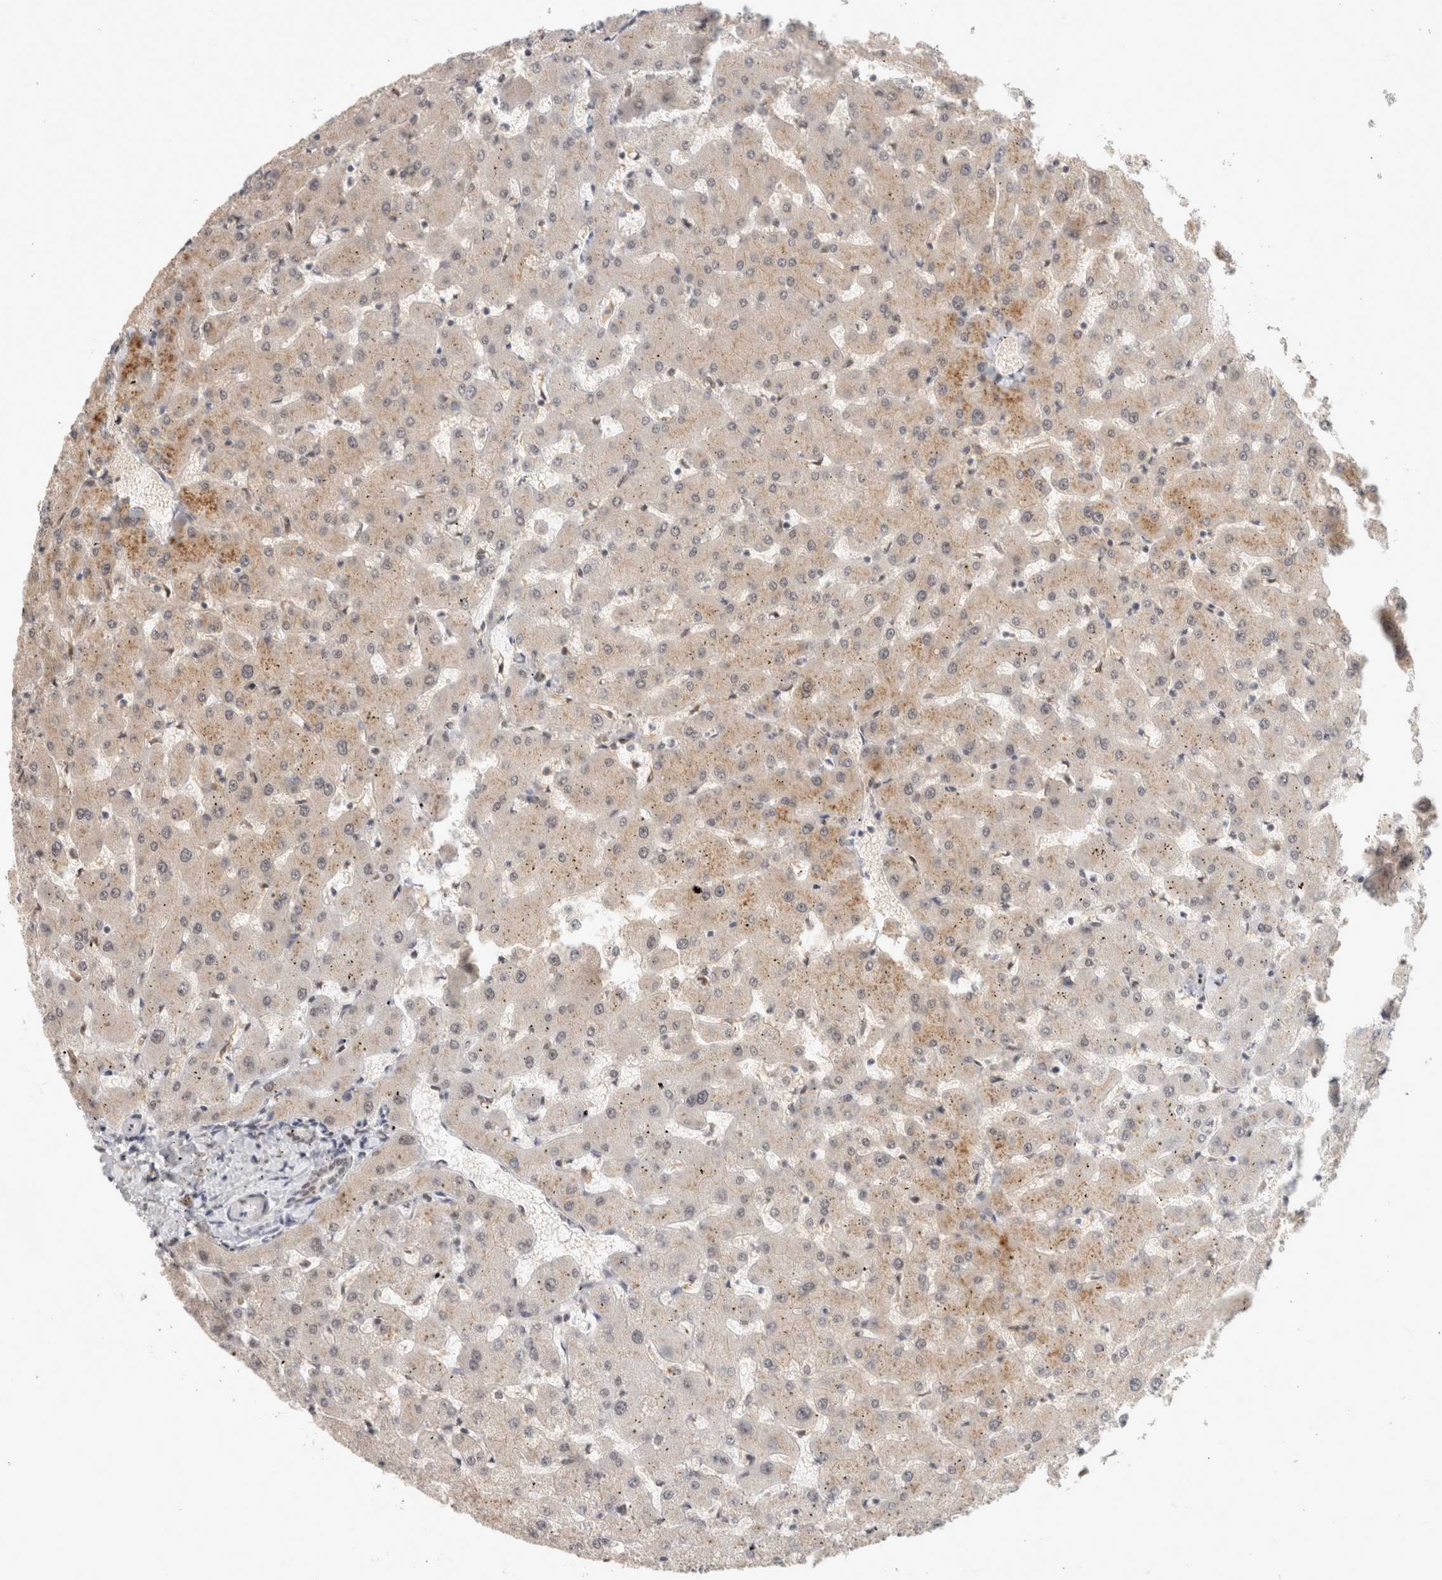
{"staining": {"intensity": "weak", "quantity": "25%-75%", "location": "cytoplasmic/membranous,nuclear"}, "tissue": "liver", "cell_type": "Cholangiocytes", "image_type": "normal", "snomed": [{"axis": "morphology", "description": "Normal tissue, NOS"}, {"axis": "topography", "description": "Liver"}], "caption": "Immunohistochemistry of normal human liver demonstrates low levels of weak cytoplasmic/membranous,nuclear positivity in approximately 25%-75% of cholangiocytes. Immunohistochemistry (ihc) stains the protein in brown and the nuclei are stained blue.", "gene": "ZNF830", "patient": {"sex": "female", "age": 63}}